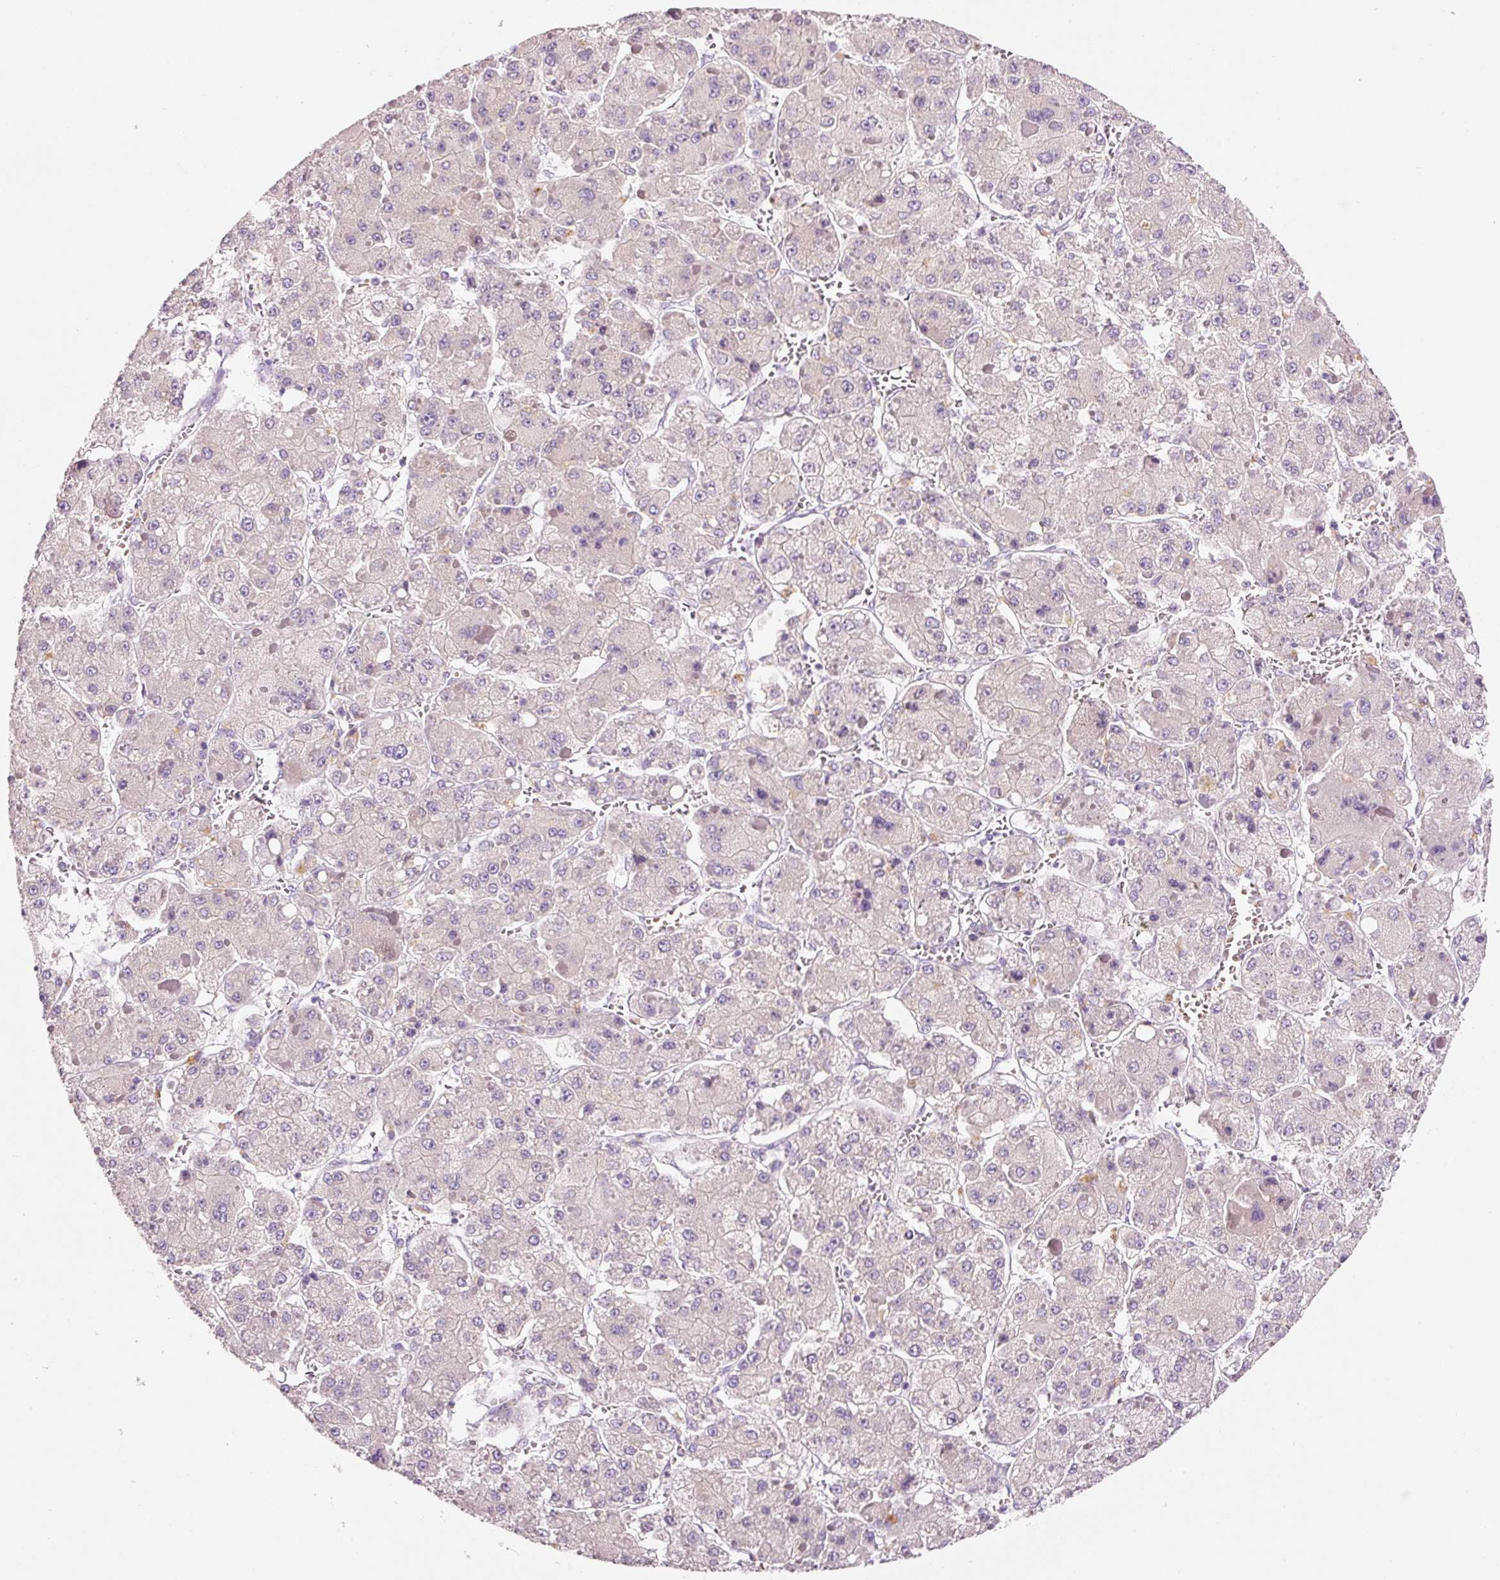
{"staining": {"intensity": "negative", "quantity": "none", "location": "none"}, "tissue": "liver cancer", "cell_type": "Tumor cells", "image_type": "cancer", "snomed": [{"axis": "morphology", "description": "Carcinoma, Hepatocellular, NOS"}, {"axis": "topography", "description": "Liver"}], "caption": "Immunohistochemistry (IHC) image of neoplastic tissue: human liver cancer (hepatocellular carcinoma) stained with DAB (3,3'-diaminobenzidine) exhibits no significant protein positivity in tumor cells. (DAB (3,3'-diaminobenzidine) immunohistochemistry, high magnification).", "gene": "TENT5C", "patient": {"sex": "female", "age": 73}}